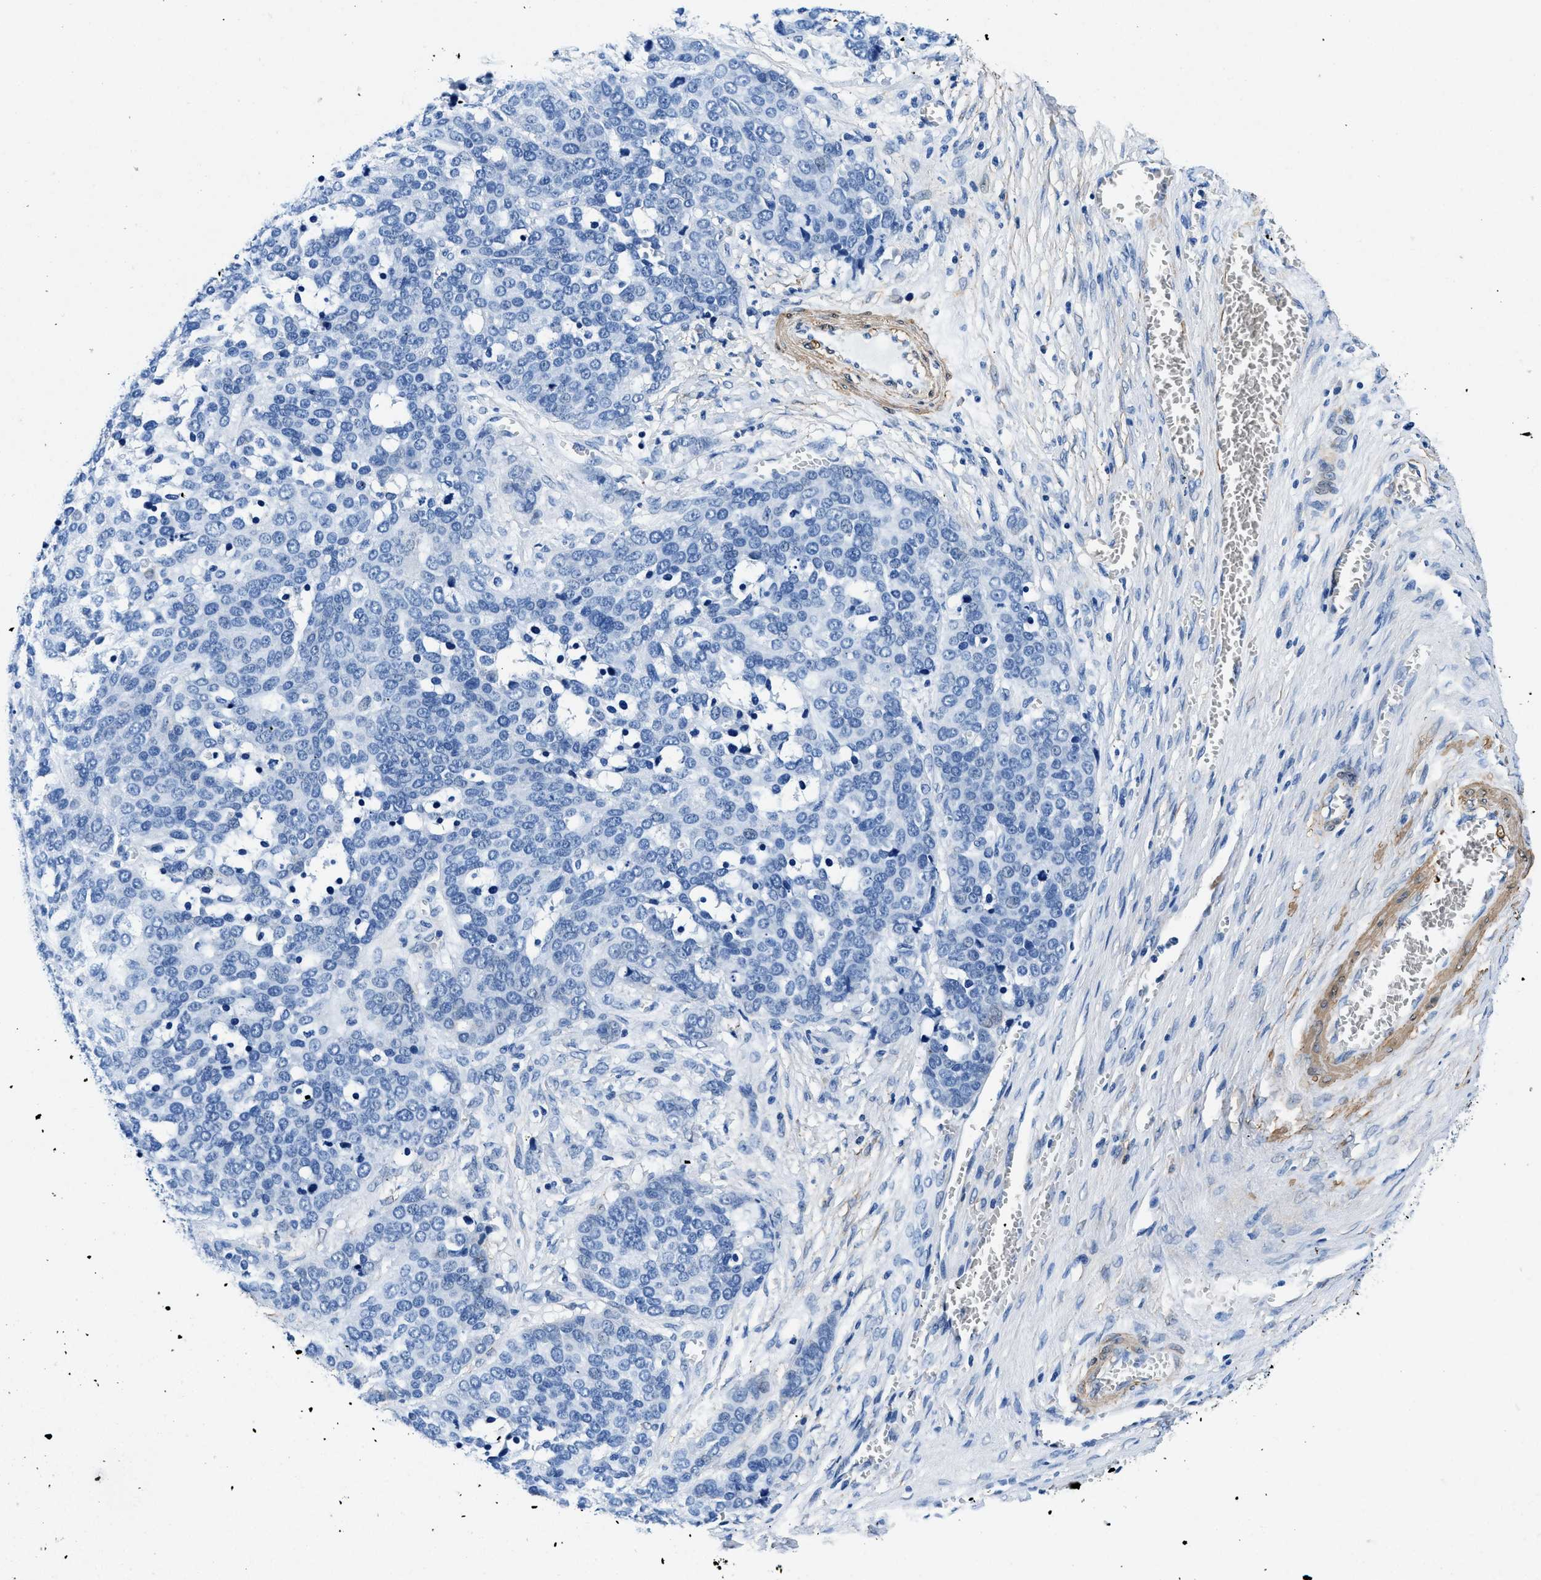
{"staining": {"intensity": "negative", "quantity": "none", "location": "none"}, "tissue": "ovarian cancer", "cell_type": "Tumor cells", "image_type": "cancer", "snomed": [{"axis": "morphology", "description": "Cystadenocarcinoma, serous, NOS"}, {"axis": "topography", "description": "Ovary"}], "caption": "This is a image of IHC staining of ovarian serous cystadenocarcinoma, which shows no positivity in tumor cells.", "gene": "TEX261", "patient": {"sex": "female", "age": 44}}